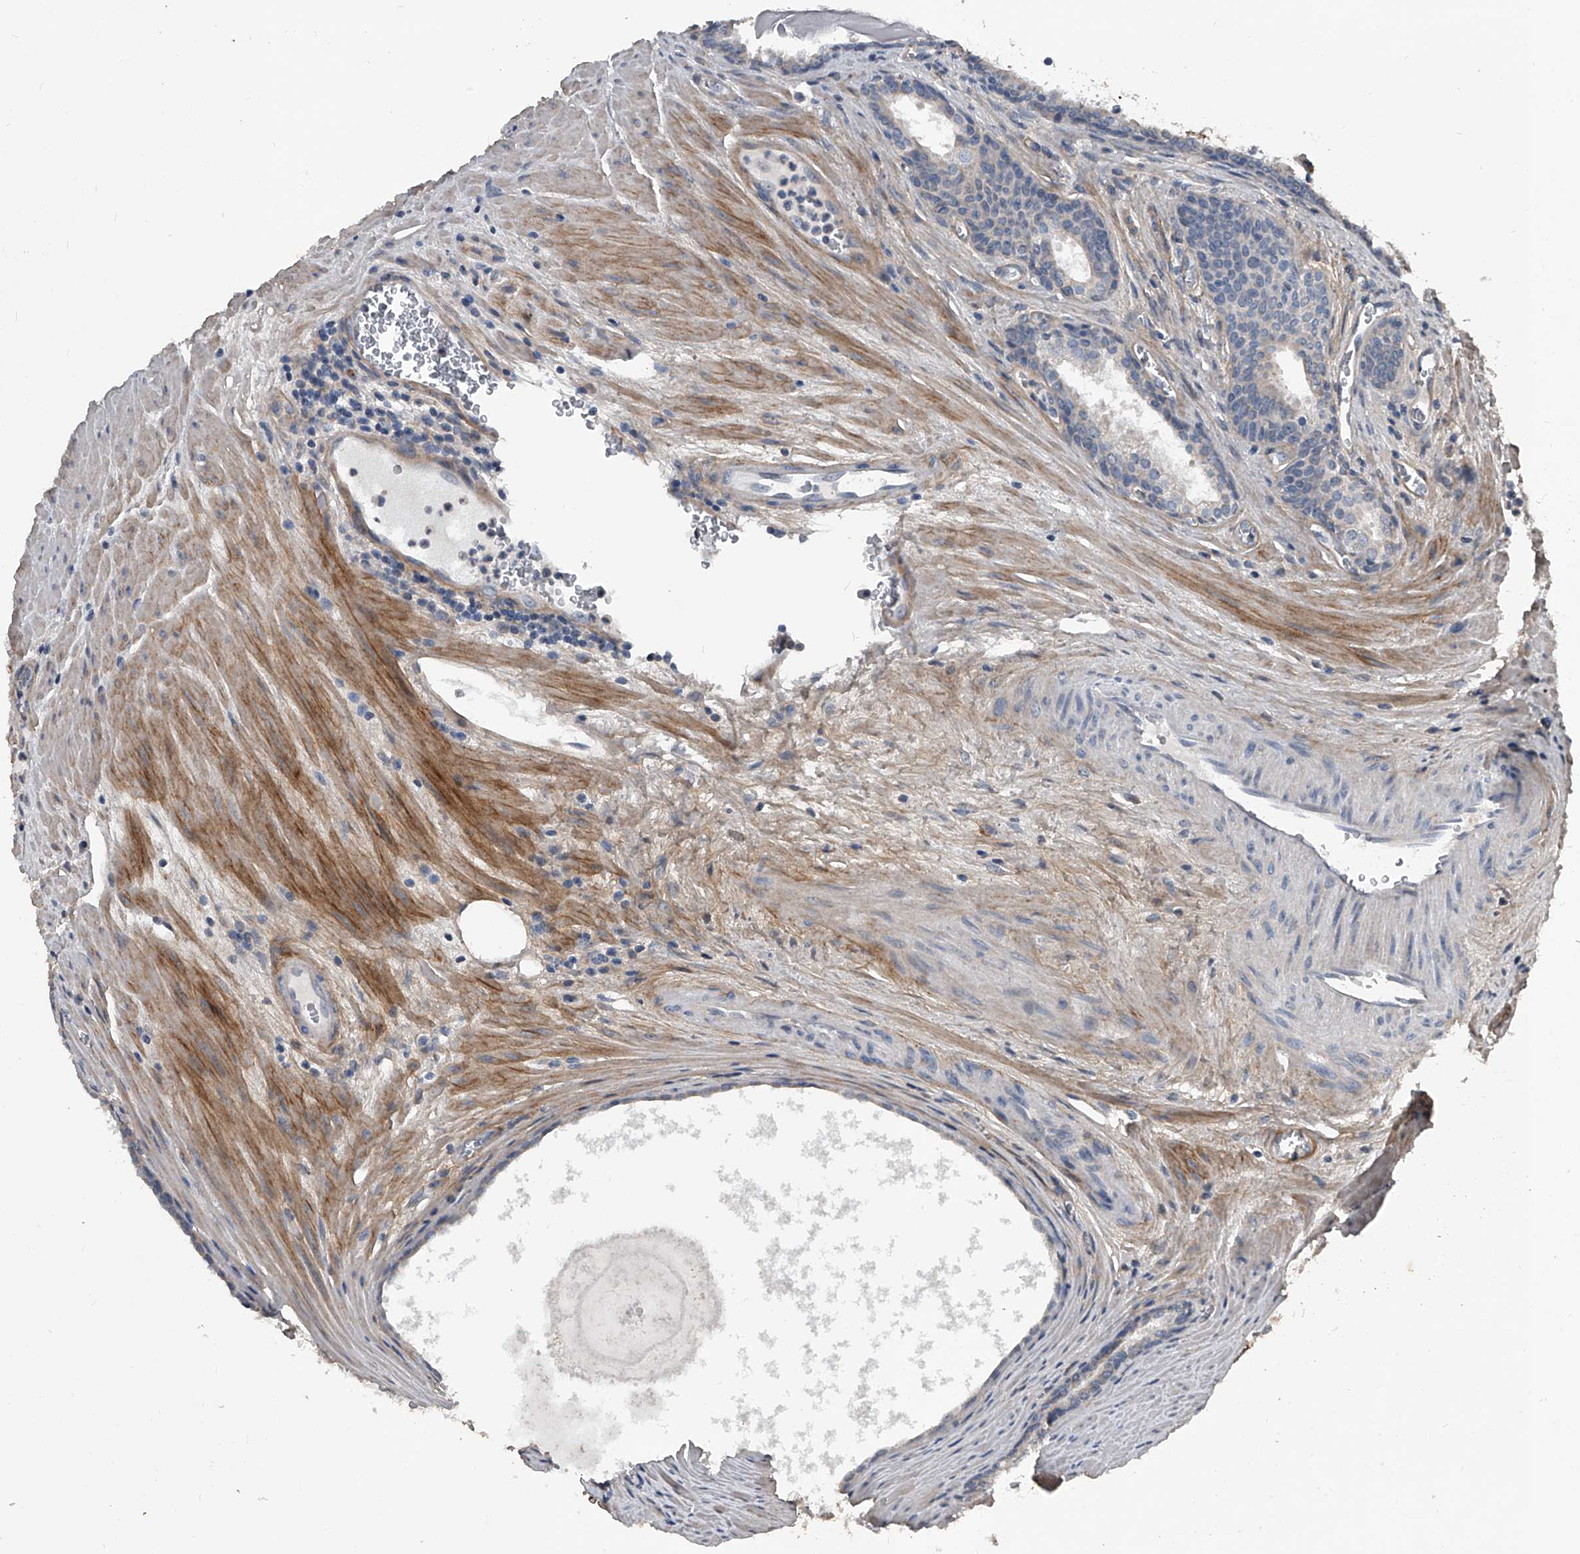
{"staining": {"intensity": "negative", "quantity": "none", "location": "none"}, "tissue": "prostate cancer", "cell_type": "Tumor cells", "image_type": "cancer", "snomed": [{"axis": "morphology", "description": "Adenocarcinoma, Low grade"}, {"axis": "topography", "description": "Prostate"}], "caption": "Prostate cancer (low-grade adenocarcinoma) stained for a protein using IHC reveals no expression tumor cells.", "gene": "PHACTR1", "patient": {"sex": "male", "age": 54}}